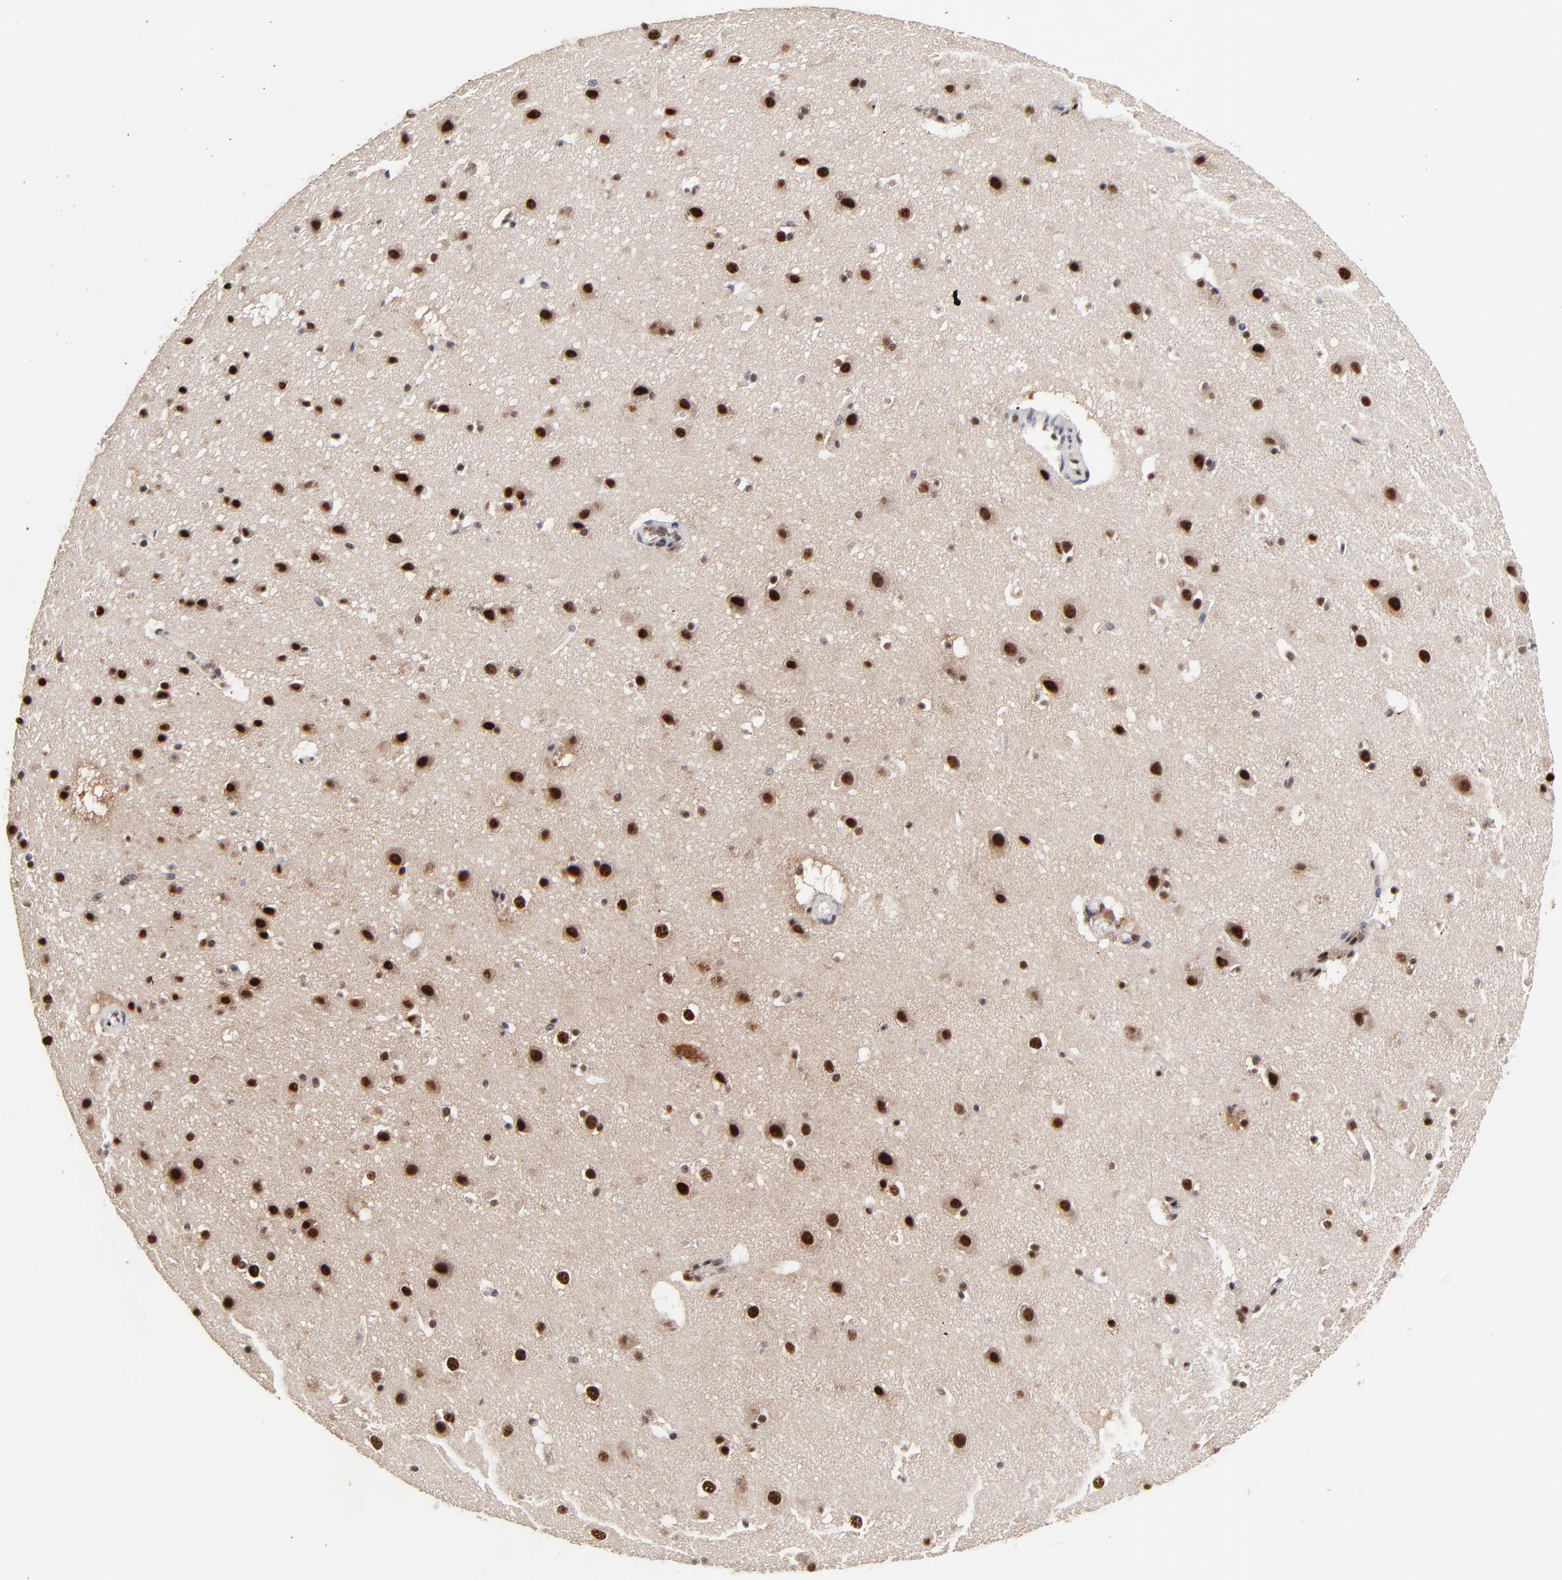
{"staining": {"intensity": "weak", "quantity": ">75%", "location": "nuclear"}, "tissue": "cerebral cortex", "cell_type": "Endothelial cells", "image_type": "normal", "snomed": [{"axis": "morphology", "description": "Normal tissue, NOS"}, {"axis": "topography", "description": "Cerebral cortex"}], "caption": "Brown immunohistochemical staining in normal human cerebral cortex reveals weak nuclear staining in approximately >75% of endothelial cells. (Brightfield microscopy of DAB IHC at high magnification).", "gene": "RBM22", "patient": {"sex": "male", "age": 45}}